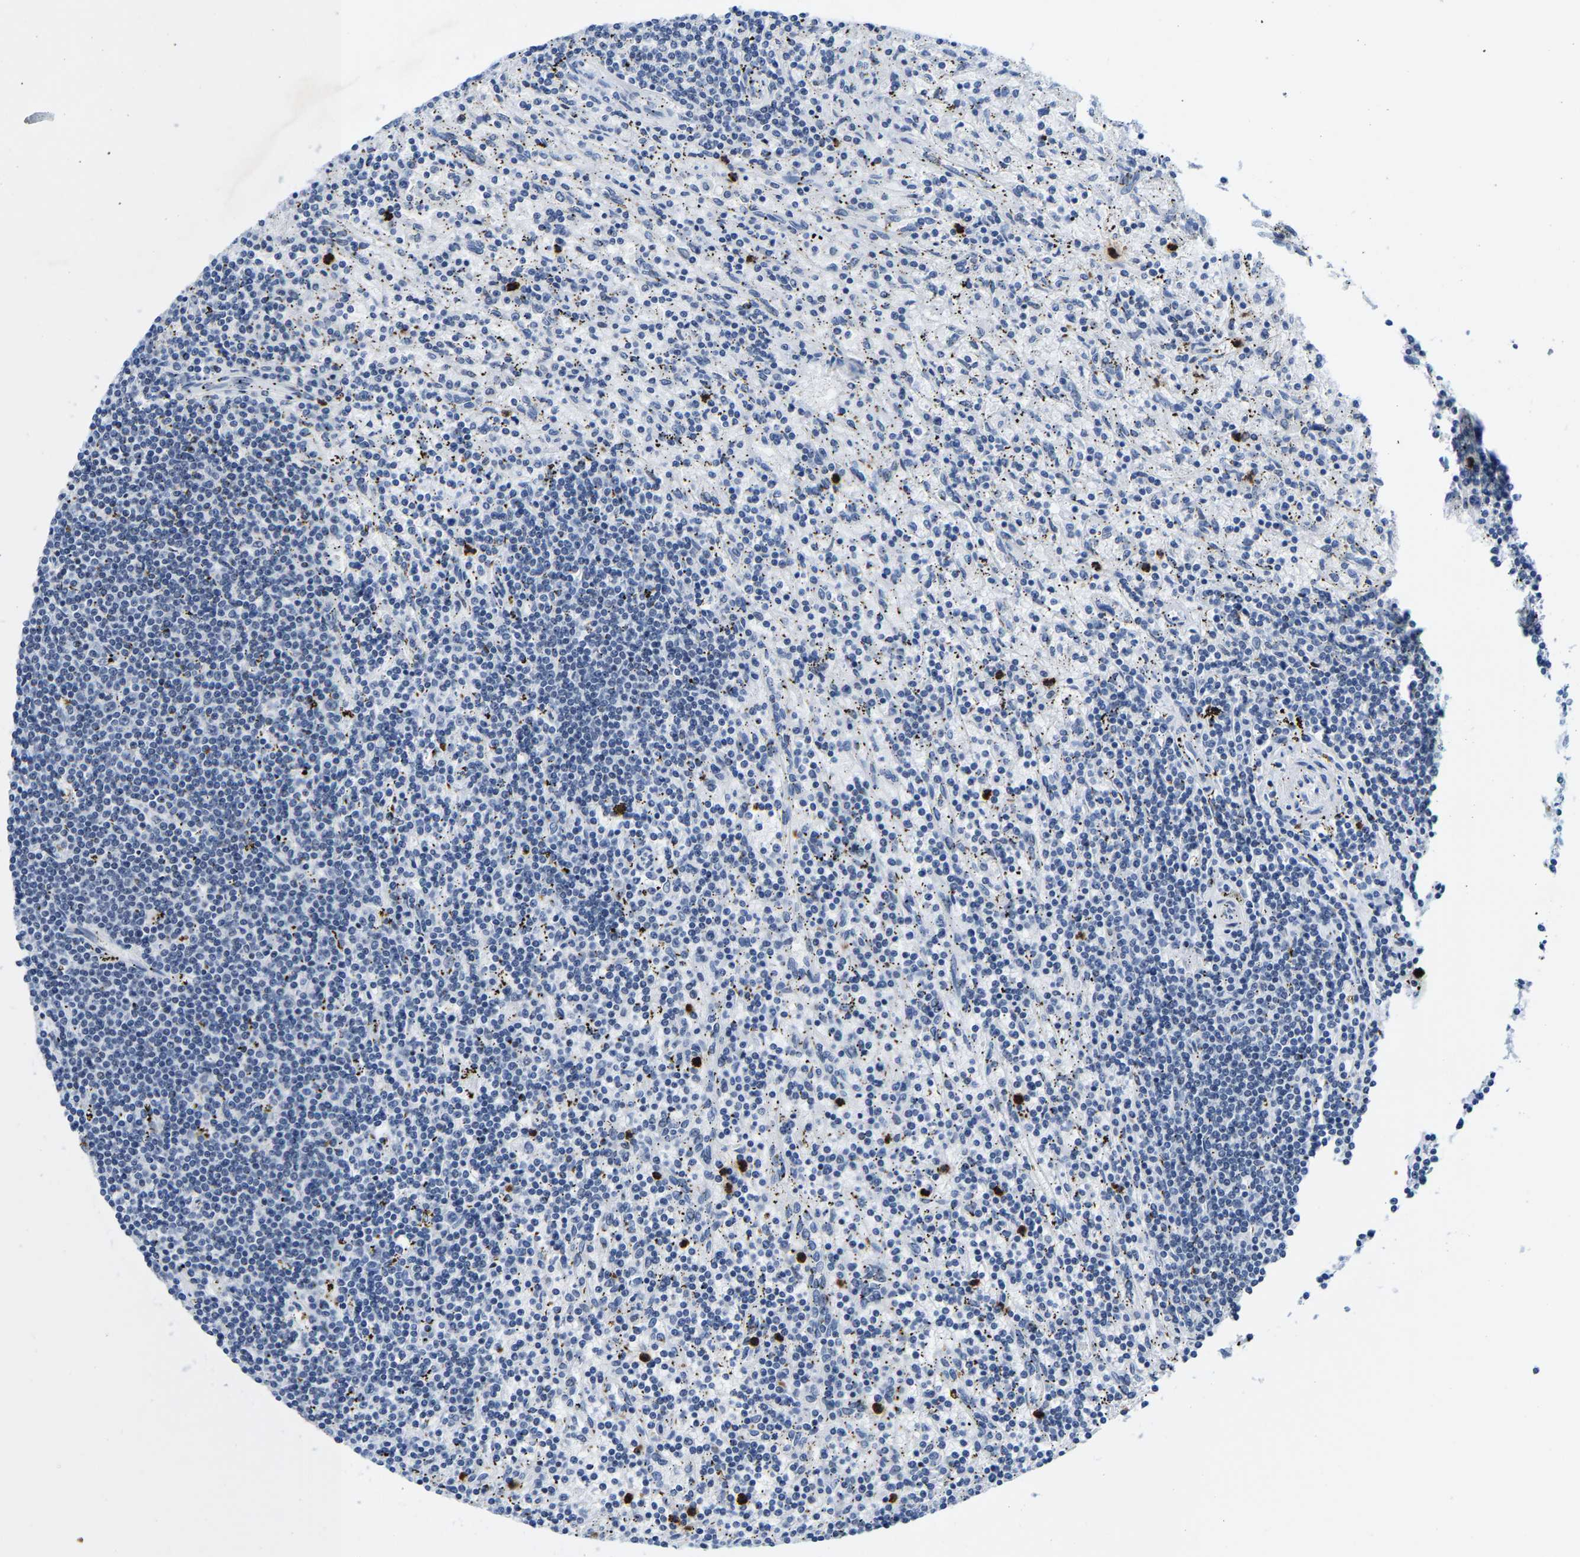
{"staining": {"intensity": "negative", "quantity": "none", "location": "none"}, "tissue": "lymphoma", "cell_type": "Tumor cells", "image_type": "cancer", "snomed": [{"axis": "morphology", "description": "Malignant lymphoma, non-Hodgkin's type, Low grade"}, {"axis": "topography", "description": "Spleen"}], "caption": "Photomicrograph shows no protein staining in tumor cells of malignant lymphoma, non-Hodgkin's type (low-grade) tissue. Brightfield microscopy of immunohistochemistry stained with DAB (brown) and hematoxylin (blue), captured at high magnification.", "gene": "SETD1B", "patient": {"sex": "male", "age": 76}}